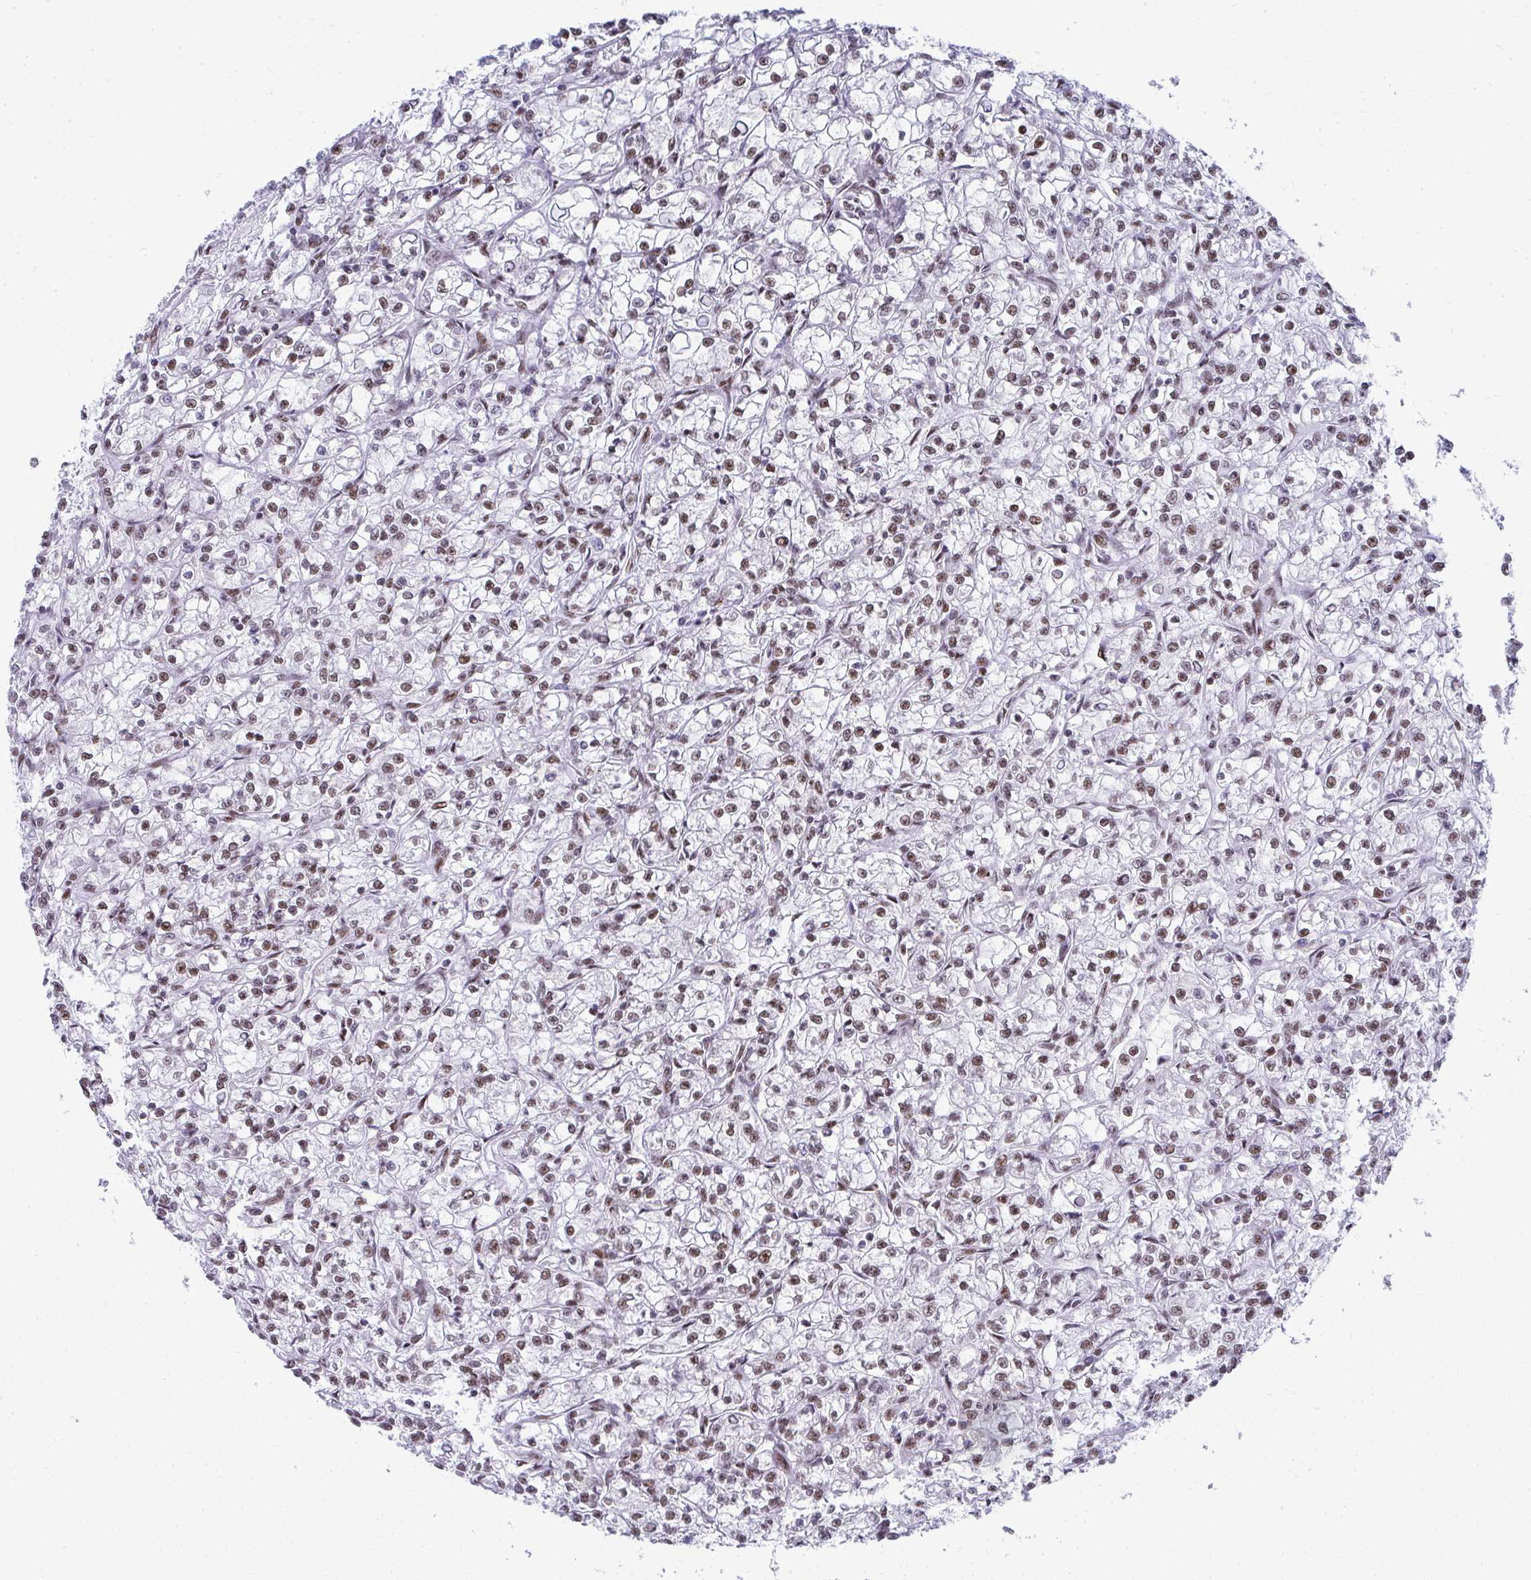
{"staining": {"intensity": "moderate", "quantity": "25%-75%", "location": "nuclear"}, "tissue": "renal cancer", "cell_type": "Tumor cells", "image_type": "cancer", "snomed": [{"axis": "morphology", "description": "Adenocarcinoma, NOS"}, {"axis": "topography", "description": "Kidney"}], "caption": "This is a micrograph of IHC staining of renal cancer (adenocarcinoma), which shows moderate expression in the nuclear of tumor cells.", "gene": "CREBBP", "patient": {"sex": "female", "age": 59}}